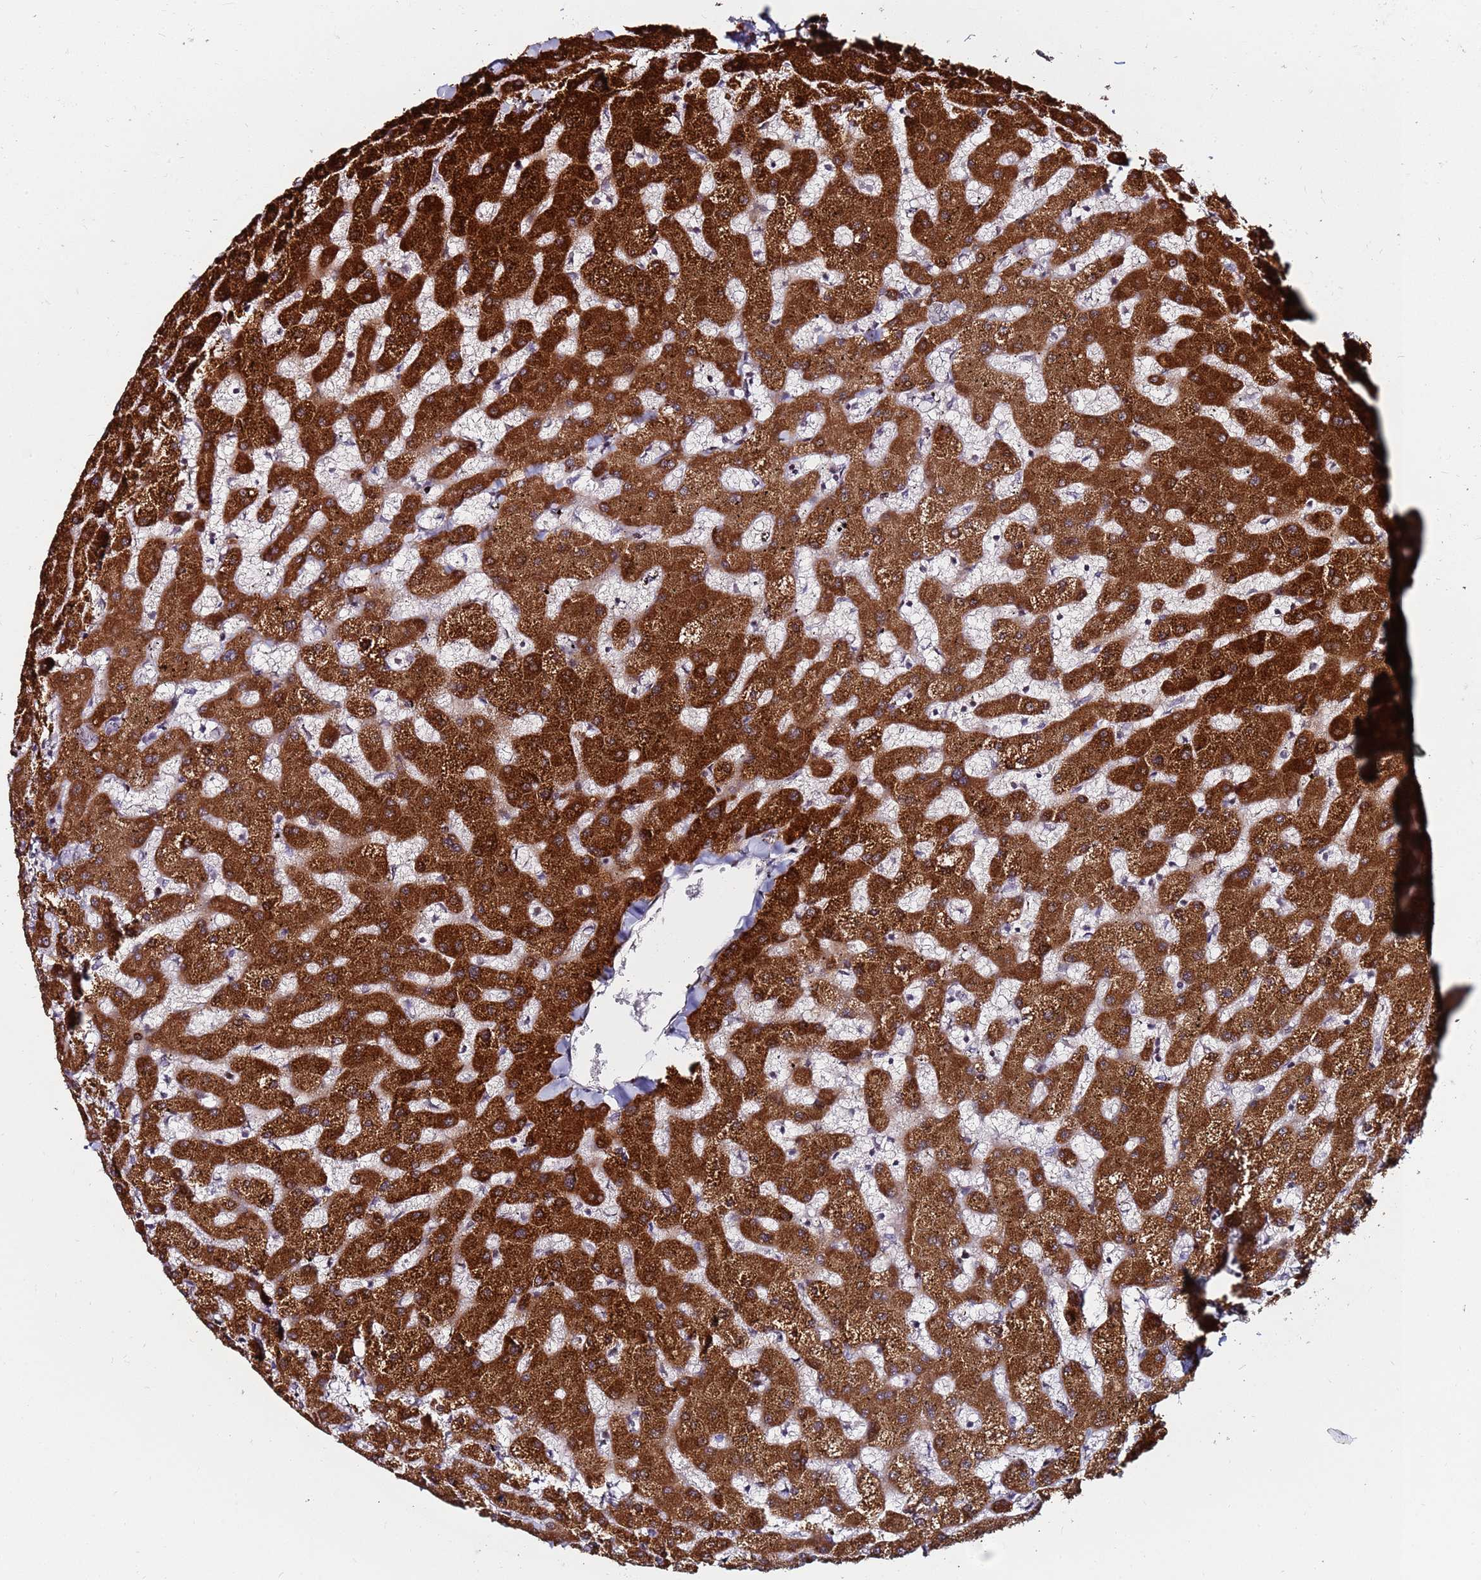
{"staining": {"intensity": "weak", "quantity": "25%-75%", "location": "cytoplasmic/membranous,nuclear"}, "tissue": "liver", "cell_type": "Cholangiocytes", "image_type": "normal", "snomed": [{"axis": "morphology", "description": "Normal tissue, NOS"}, {"axis": "topography", "description": "Liver"}], "caption": "Cholangiocytes show weak cytoplasmic/membranous,nuclear staining in approximately 25%-75% of cells in benign liver. (DAB = brown stain, brightfield microscopy at high magnification).", "gene": "PPM1H", "patient": {"sex": "female", "age": 63}}